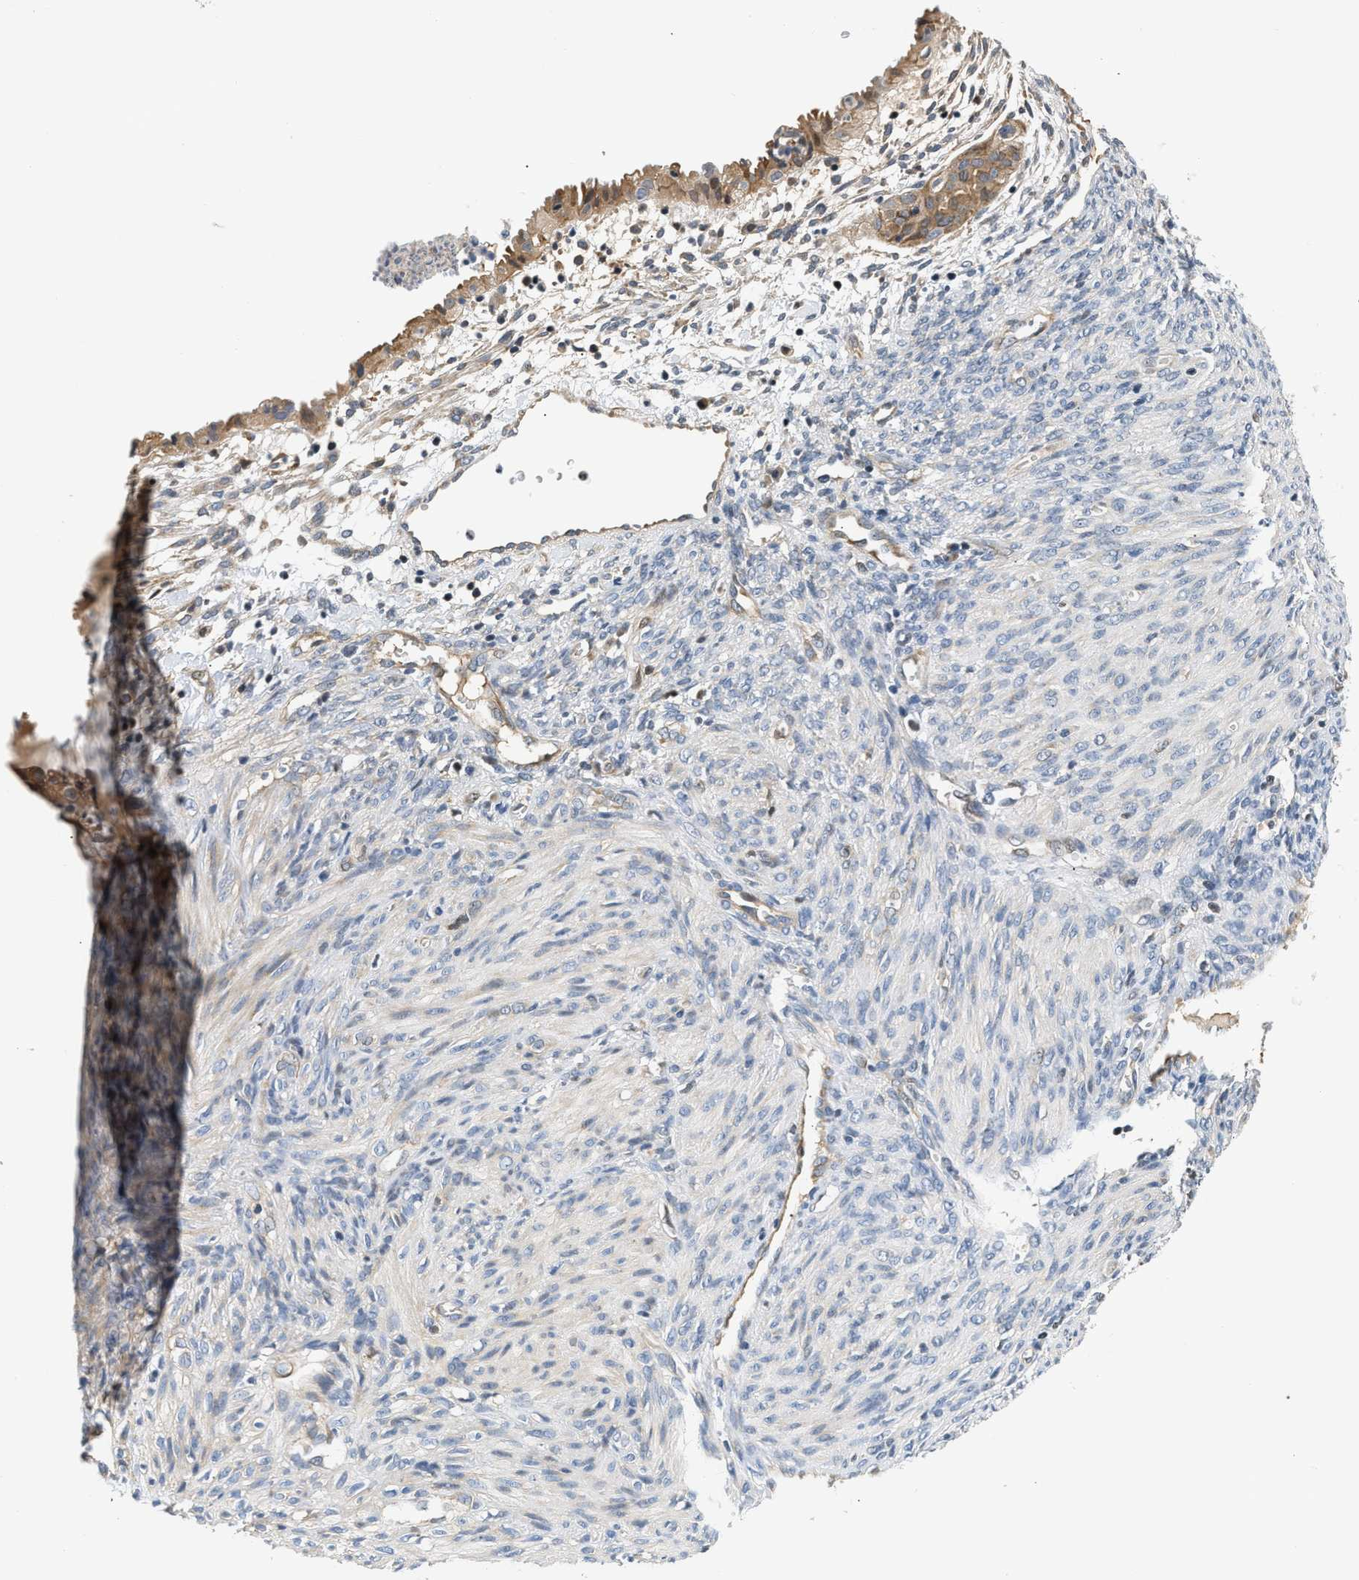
{"staining": {"intensity": "moderate", "quantity": "<25%", "location": "cytoplasmic/membranous"}, "tissue": "cervical cancer", "cell_type": "Tumor cells", "image_type": "cancer", "snomed": [{"axis": "morphology", "description": "Normal tissue, NOS"}, {"axis": "morphology", "description": "Adenocarcinoma, NOS"}, {"axis": "topography", "description": "Cervix"}, {"axis": "topography", "description": "Endometrium"}], "caption": "Immunohistochemistry (IHC) (DAB (3,3'-diaminobenzidine)) staining of cervical adenocarcinoma demonstrates moderate cytoplasmic/membranous protein expression in approximately <25% of tumor cells. Ihc stains the protein in brown and the nuclei are stained blue.", "gene": "TNIP2", "patient": {"sex": "female", "age": 86}}